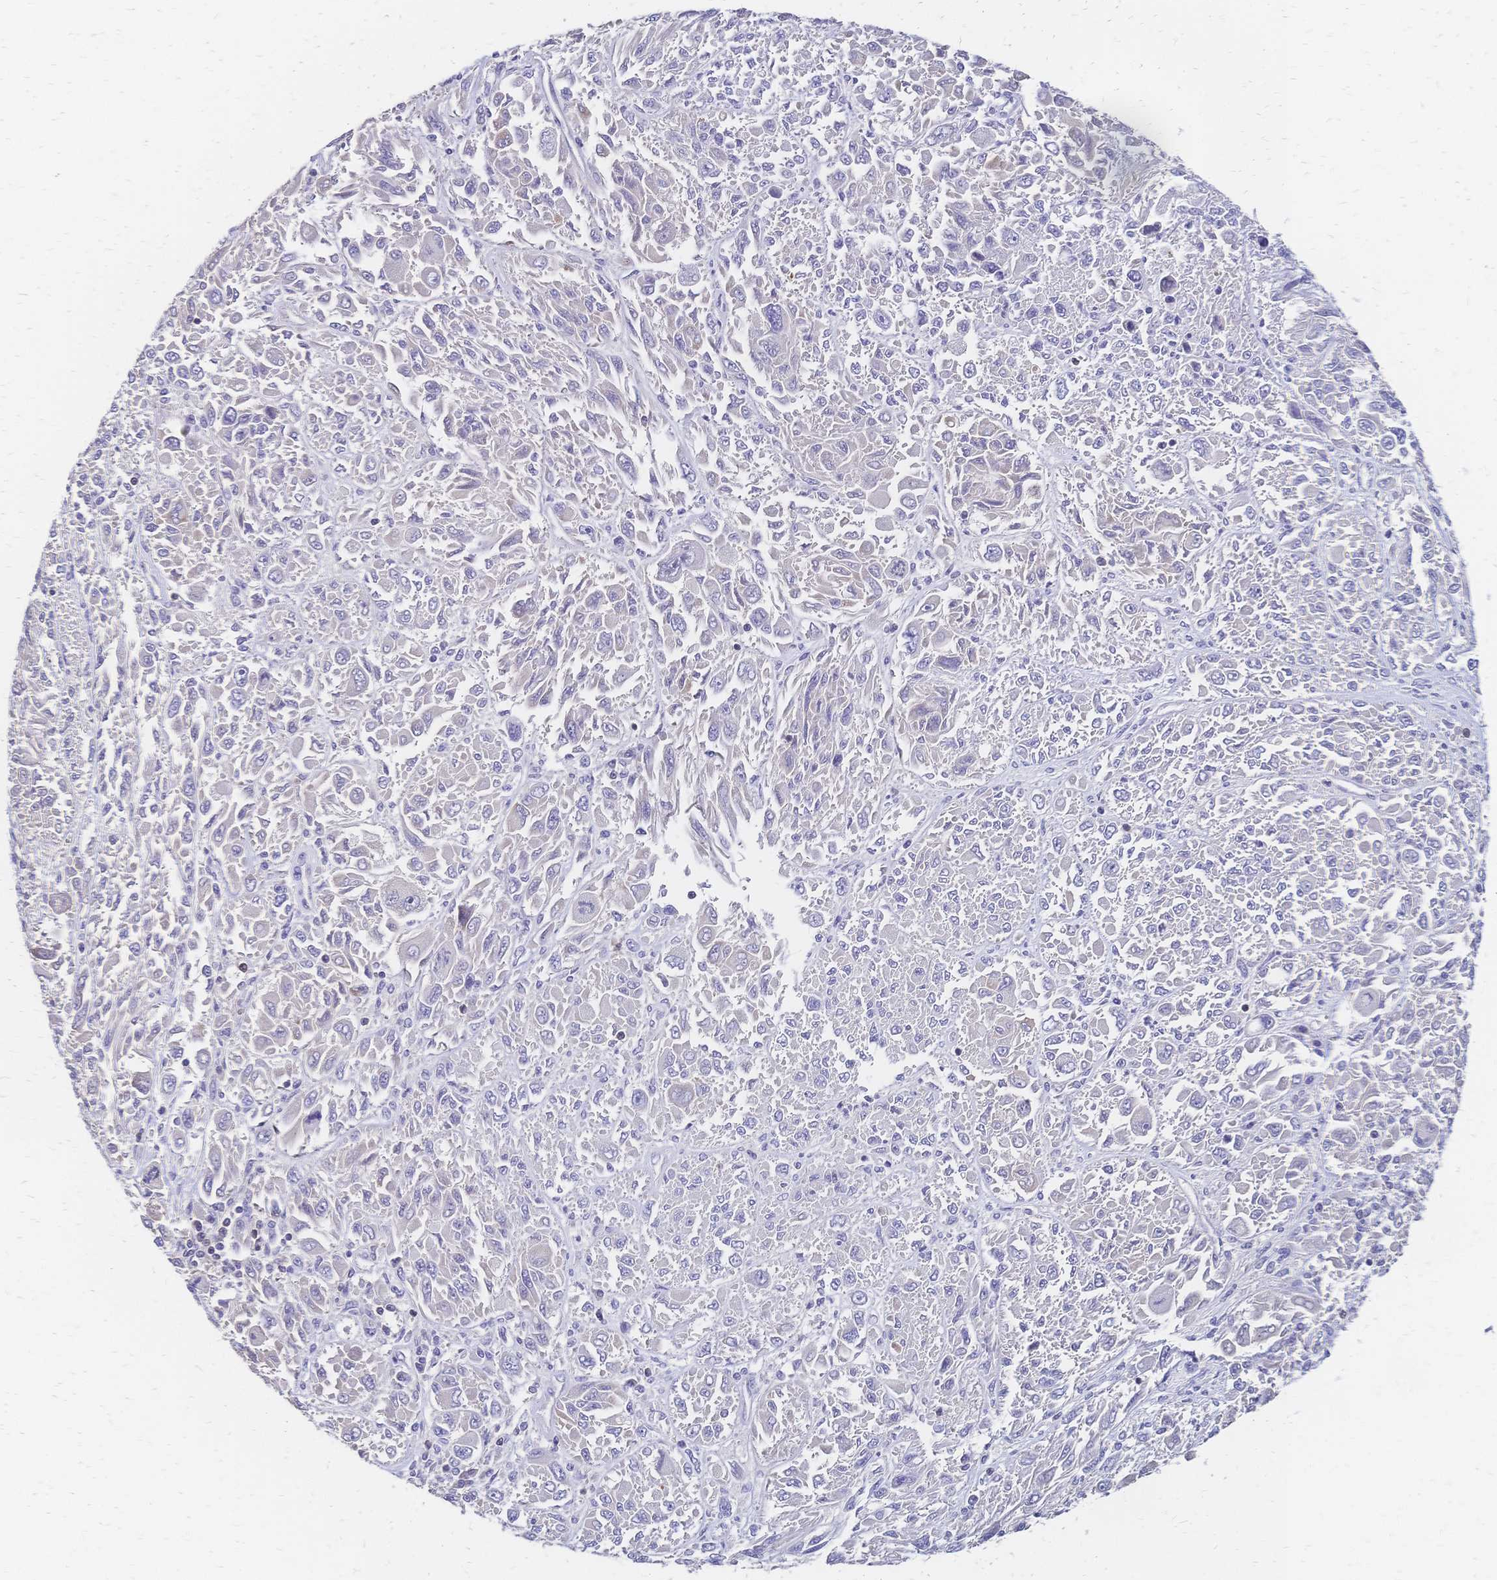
{"staining": {"intensity": "negative", "quantity": "none", "location": "none"}, "tissue": "melanoma", "cell_type": "Tumor cells", "image_type": "cancer", "snomed": [{"axis": "morphology", "description": "Malignant melanoma, NOS"}, {"axis": "topography", "description": "Skin"}], "caption": "This is a photomicrograph of IHC staining of melanoma, which shows no positivity in tumor cells.", "gene": "DTNB", "patient": {"sex": "female", "age": 91}}